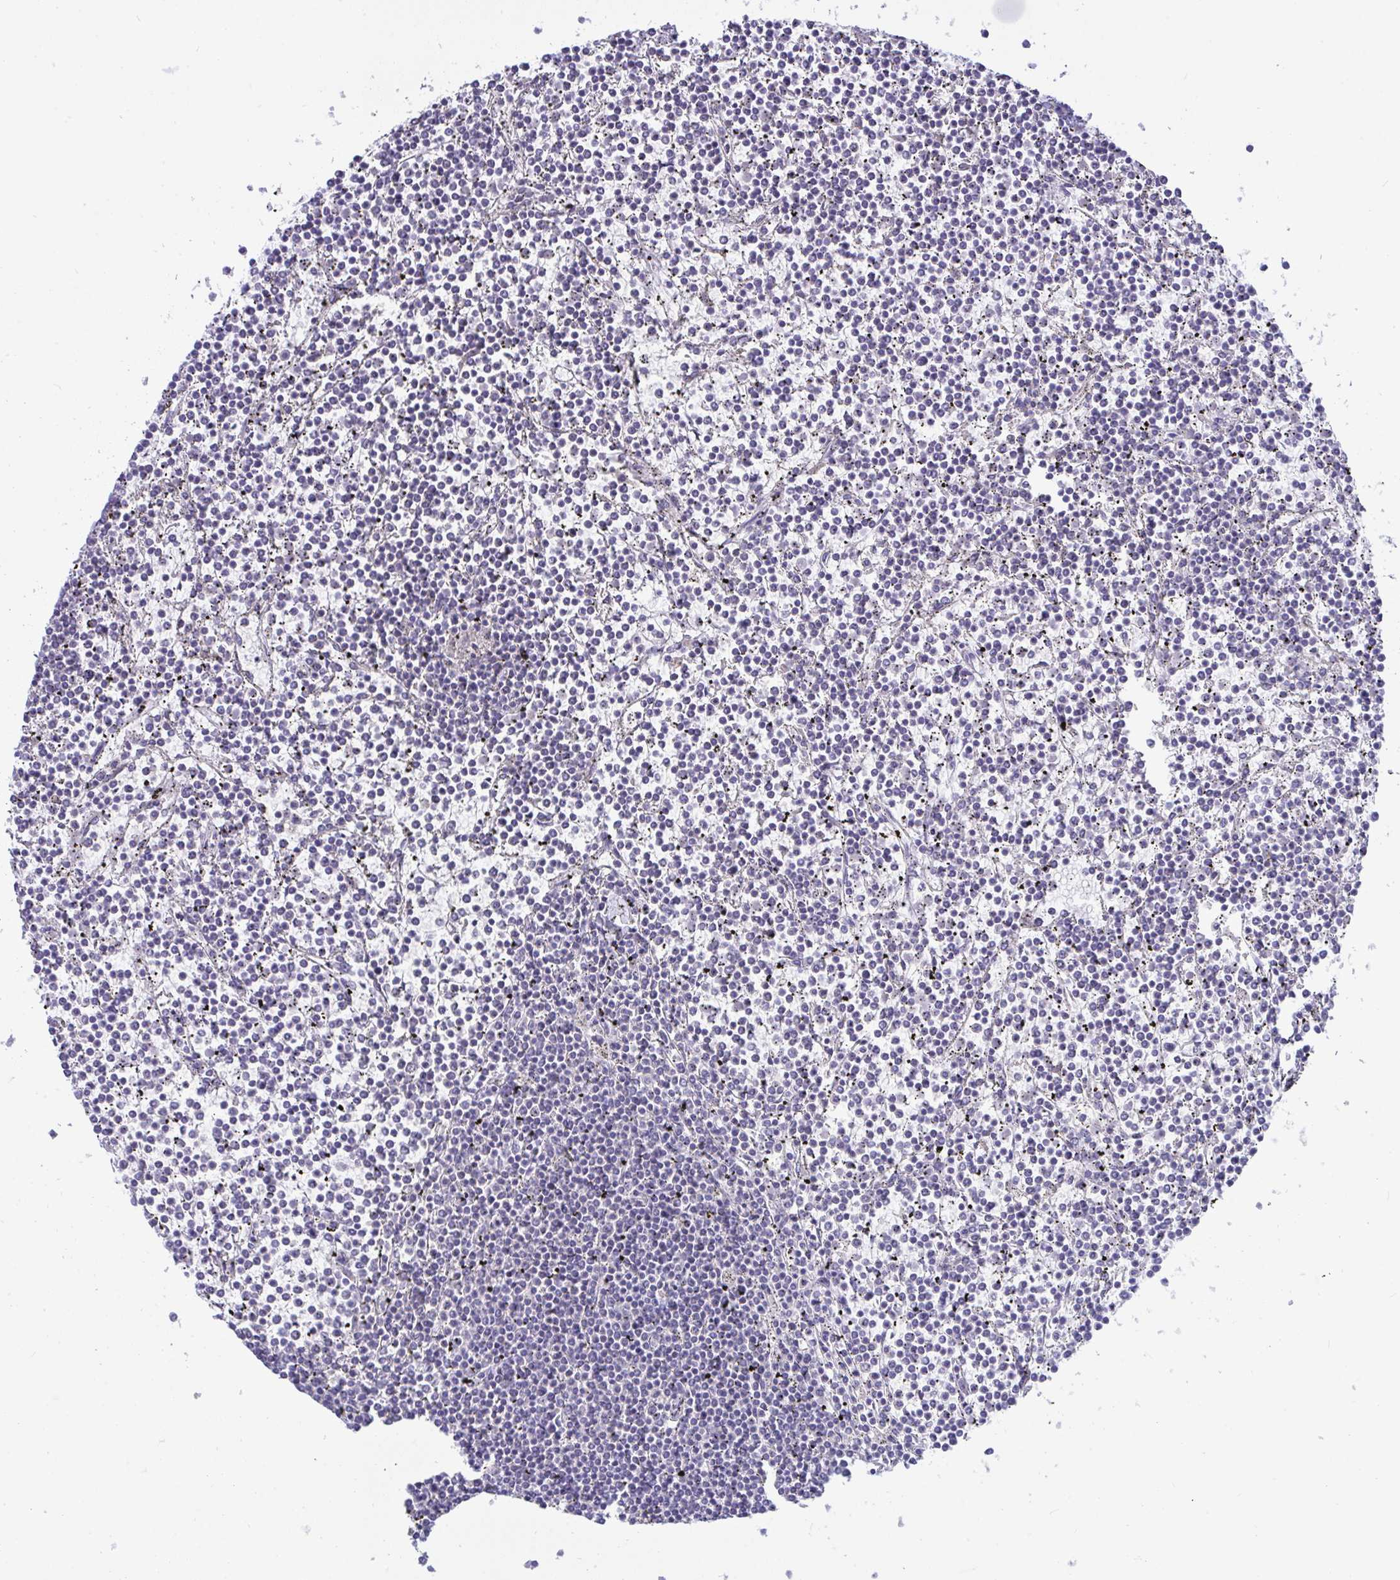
{"staining": {"intensity": "negative", "quantity": "none", "location": "none"}, "tissue": "lymphoma", "cell_type": "Tumor cells", "image_type": "cancer", "snomed": [{"axis": "morphology", "description": "Malignant lymphoma, non-Hodgkin's type, Low grade"}, {"axis": "topography", "description": "Spleen"}], "caption": "There is no significant expression in tumor cells of lymphoma.", "gene": "PLA2G12B", "patient": {"sex": "female", "age": 19}}